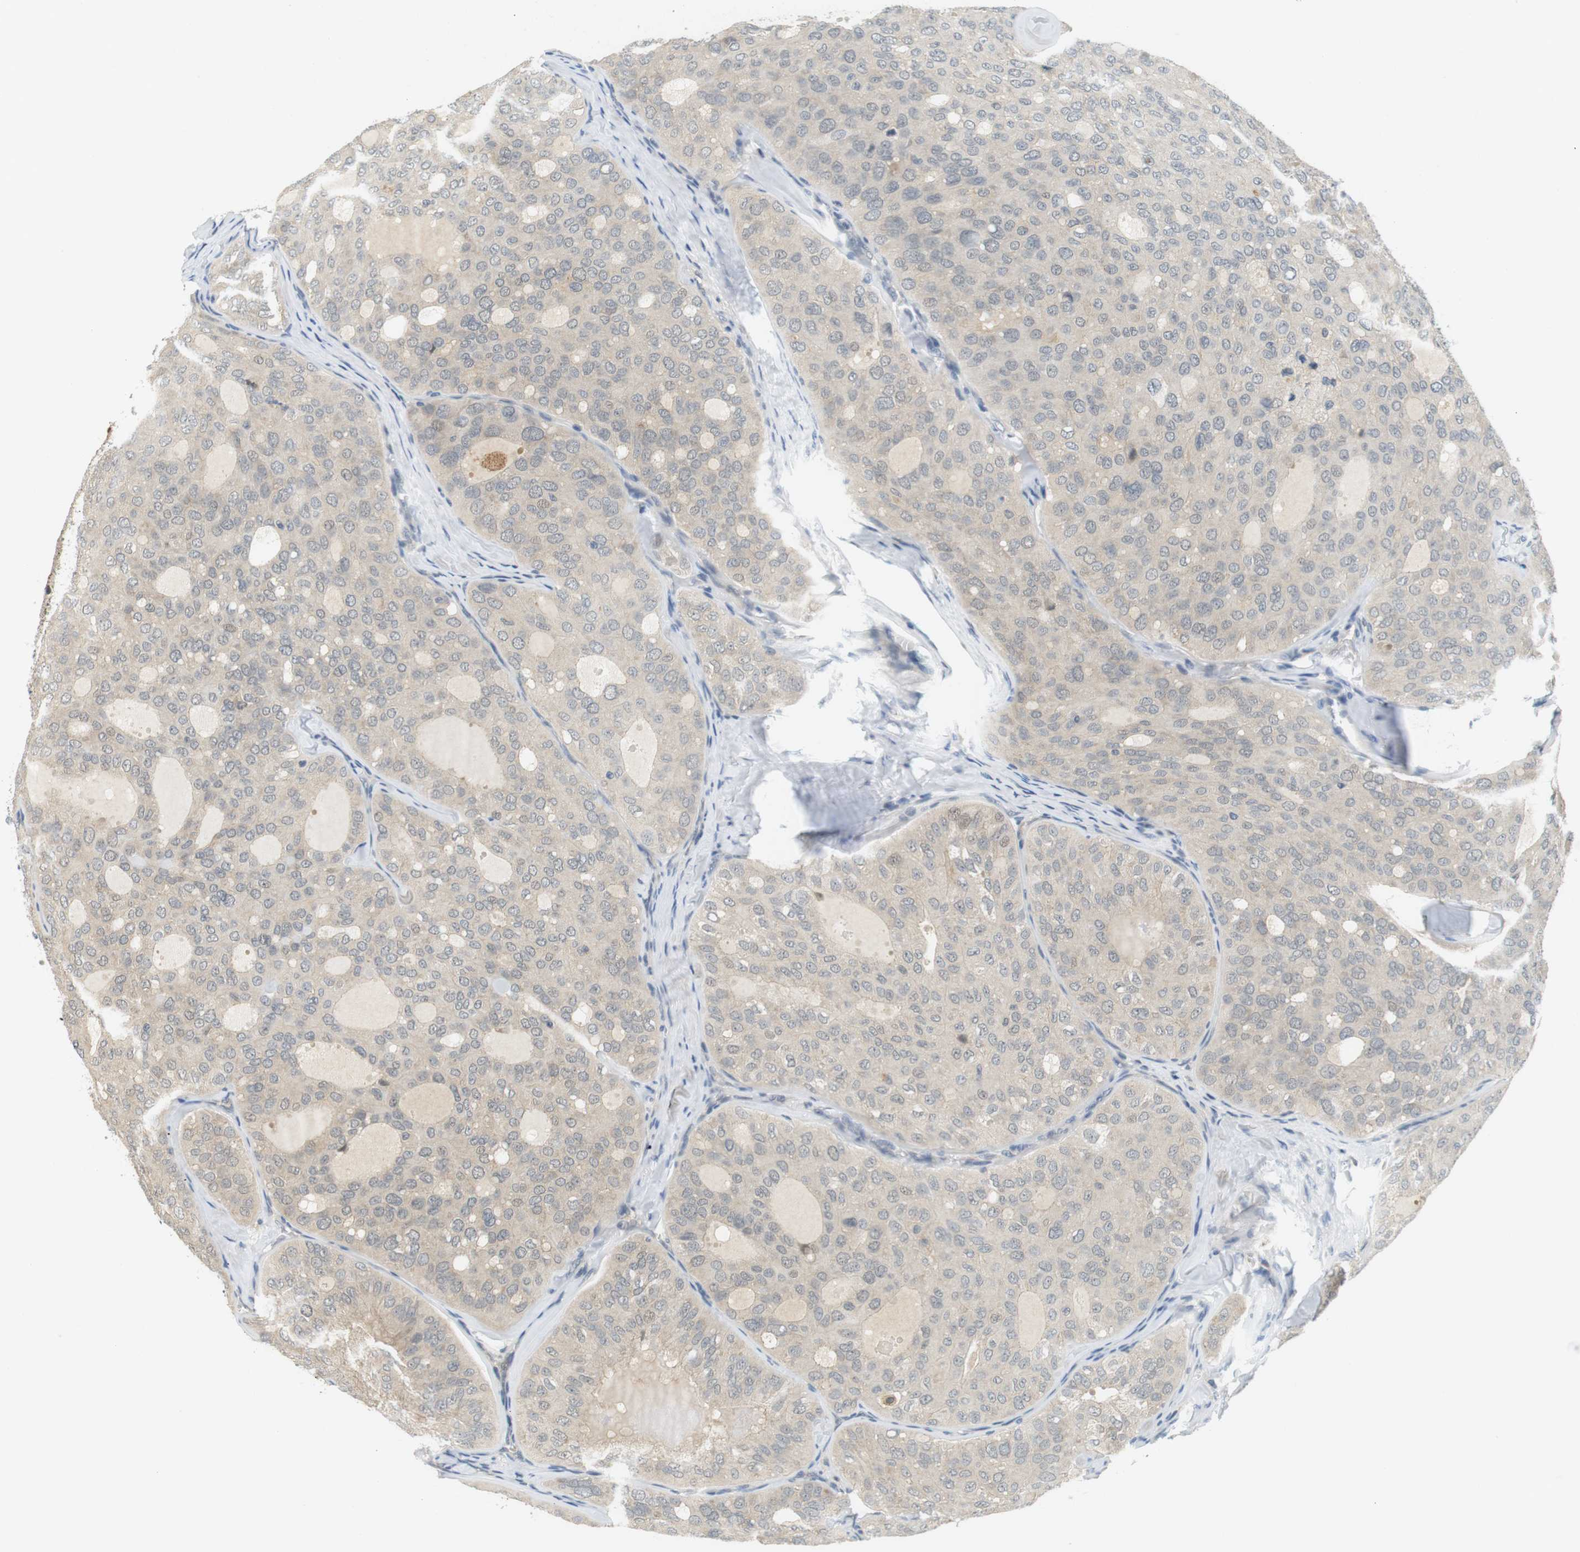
{"staining": {"intensity": "negative", "quantity": "none", "location": "none"}, "tissue": "thyroid cancer", "cell_type": "Tumor cells", "image_type": "cancer", "snomed": [{"axis": "morphology", "description": "Follicular adenoma carcinoma, NOS"}, {"axis": "topography", "description": "Thyroid gland"}], "caption": "Immunohistochemistry (IHC) micrograph of thyroid follicular adenoma carcinoma stained for a protein (brown), which reveals no expression in tumor cells.", "gene": "WNT7A", "patient": {"sex": "male", "age": 75}}